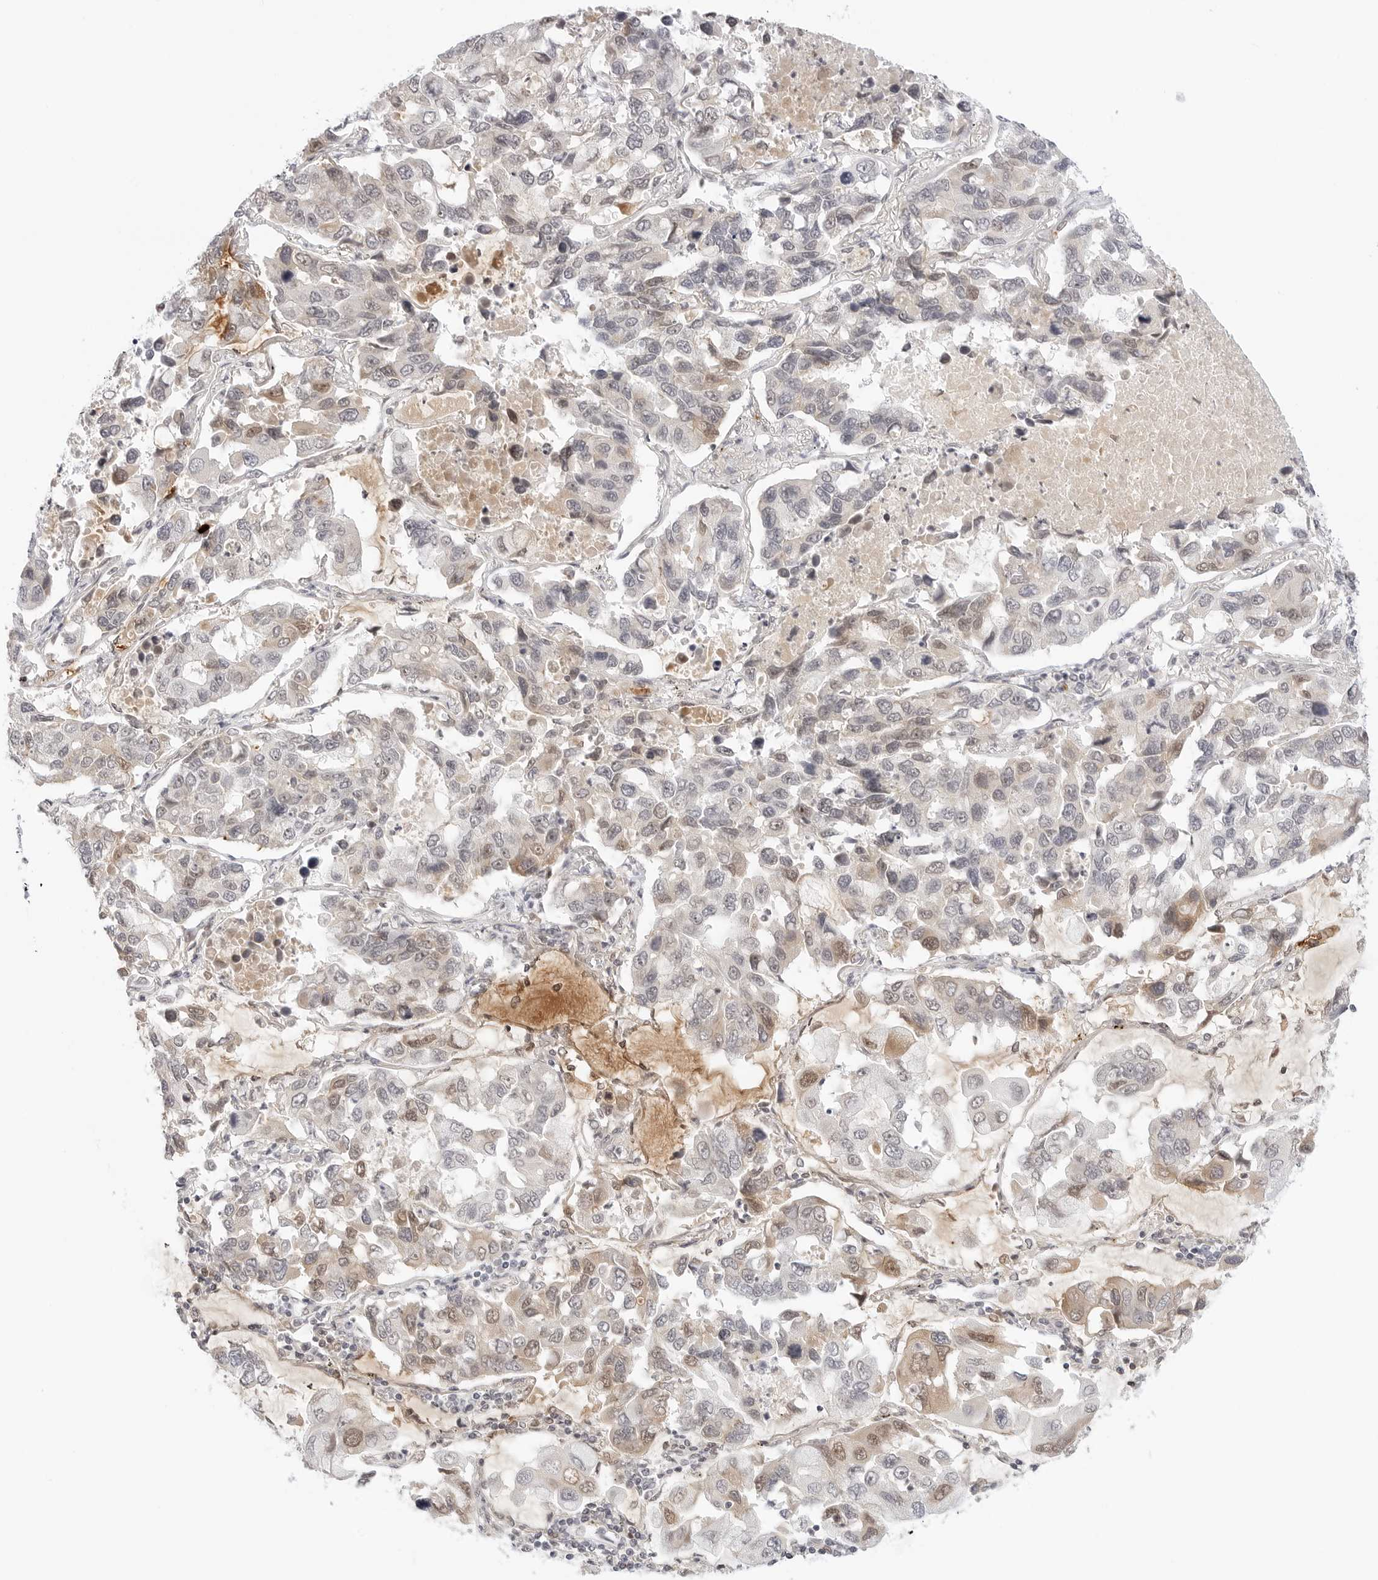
{"staining": {"intensity": "weak", "quantity": "25%-75%", "location": "cytoplasmic/membranous,nuclear"}, "tissue": "lung cancer", "cell_type": "Tumor cells", "image_type": "cancer", "snomed": [{"axis": "morphology", "description": "Adenocarcinoma, NOS"}, {"axis": "topography", "description": "Lung"}], "caption": "High-power microscopy captured an IHC photomicrograph of adenocarcinoma (lung), revealing weak cytoplasmic/membranous and nuclear staining in approximately 25%-75% of tumor cells.", "gene": "HIPK3", "patient": {"sex": "male", "age": 64}}